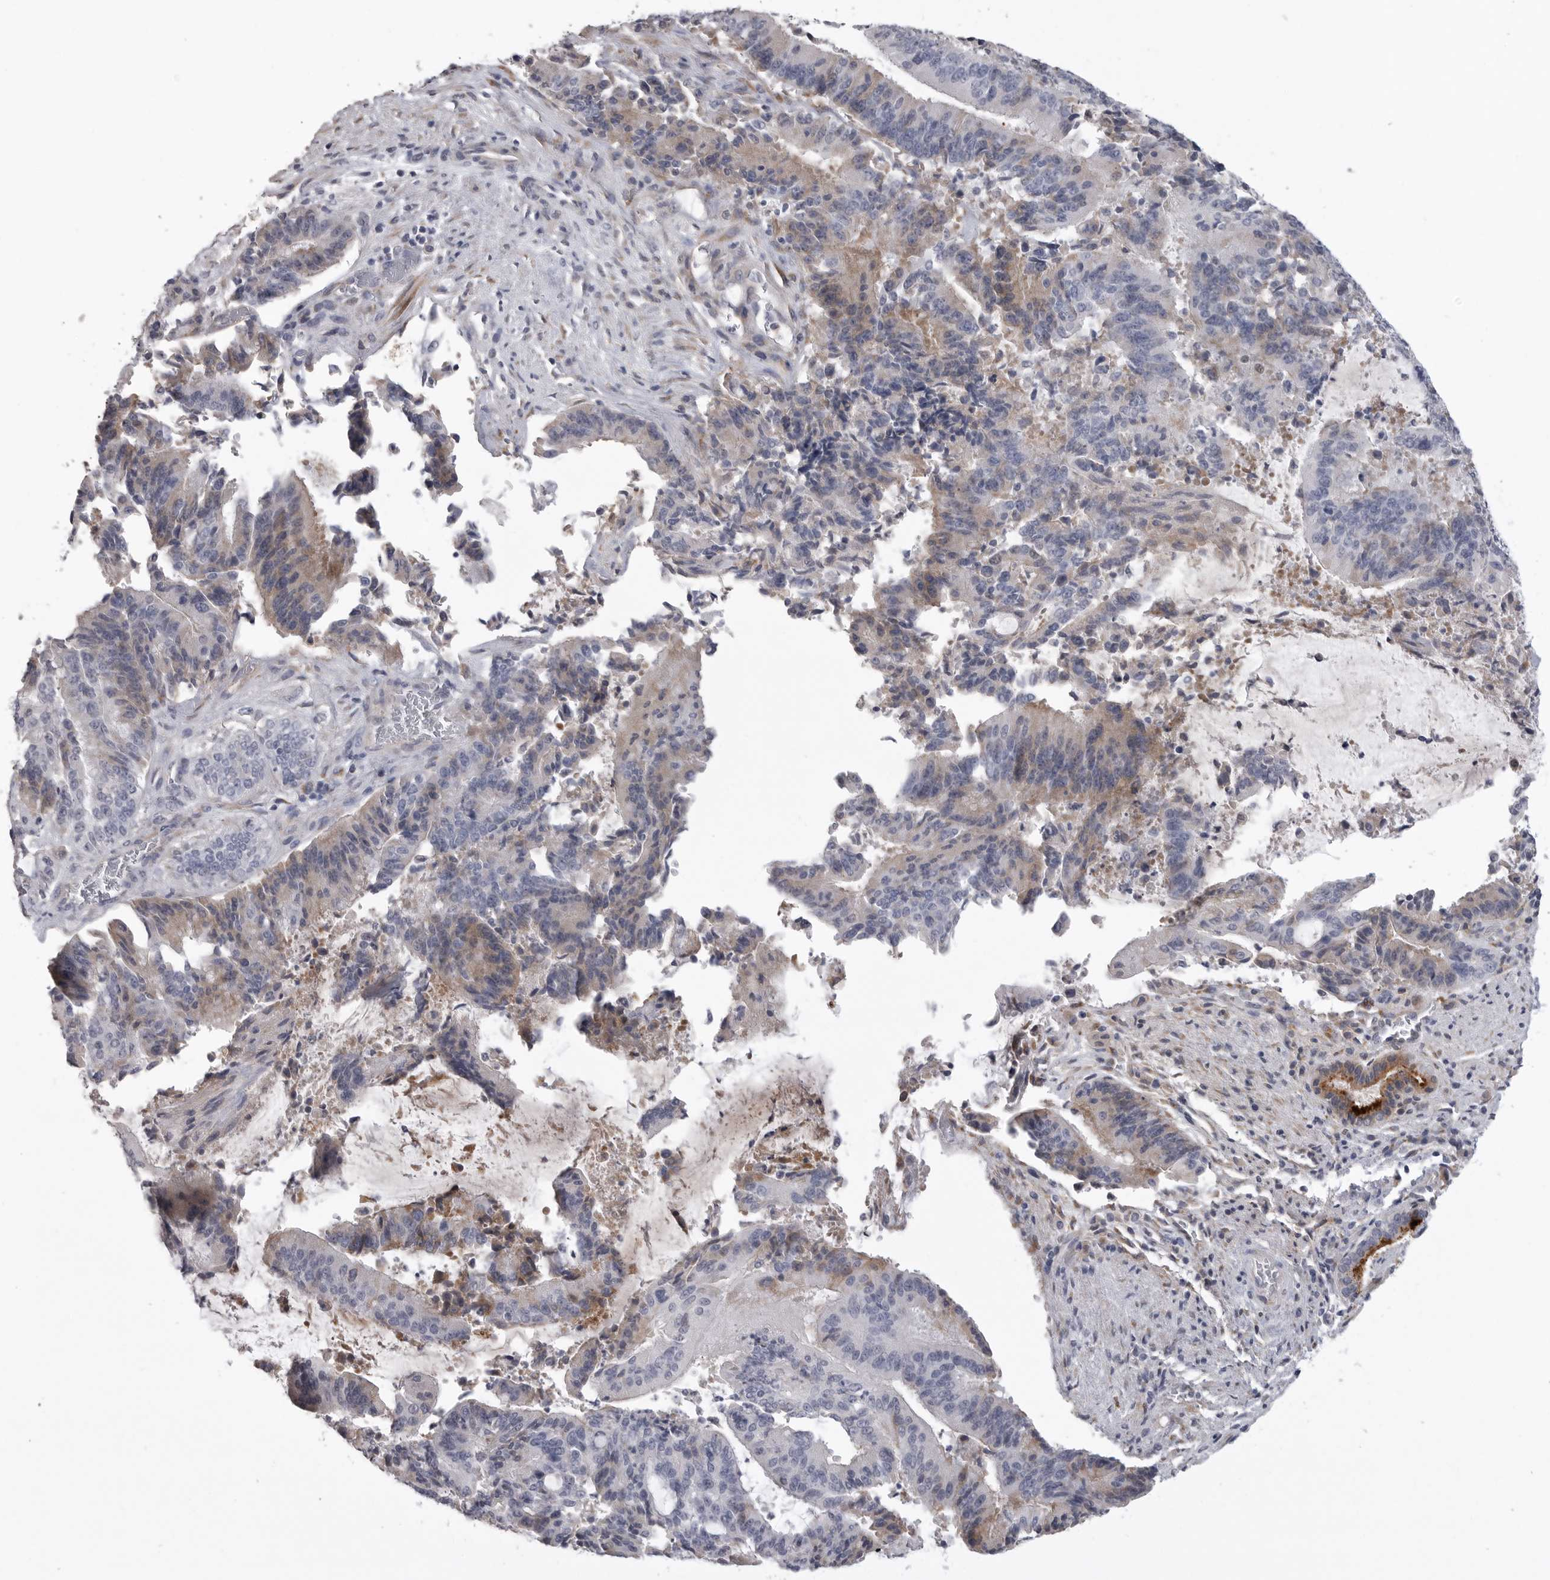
{"staining": {"intensity": "weak", "quantity": "25%-75%", "location": "cytoplasmic/membranous"}, "tissue": "liver cancer", "cell_type": "Tumor cells", "image_type": "cancer", "snomed": [{"axis": "morphology", "description": "Normal tissue, NOS"}, {"axis": "morphology", "description": "Cholangiocarcinoma"}, {"axis": "topography", "description": "Liver"}, {"axis": "topography", "description": "Peripheral nerve tissue"}], "caption": "There is low levels of weak cytoplasmic/membranous expression in tumor cells of liver cancer (cholangiocarcinoma), as demonstrated by immunohistochemical staining (brown color).", "gene": "SERPING1", "patient": {"sex": "female", "age": 73}}